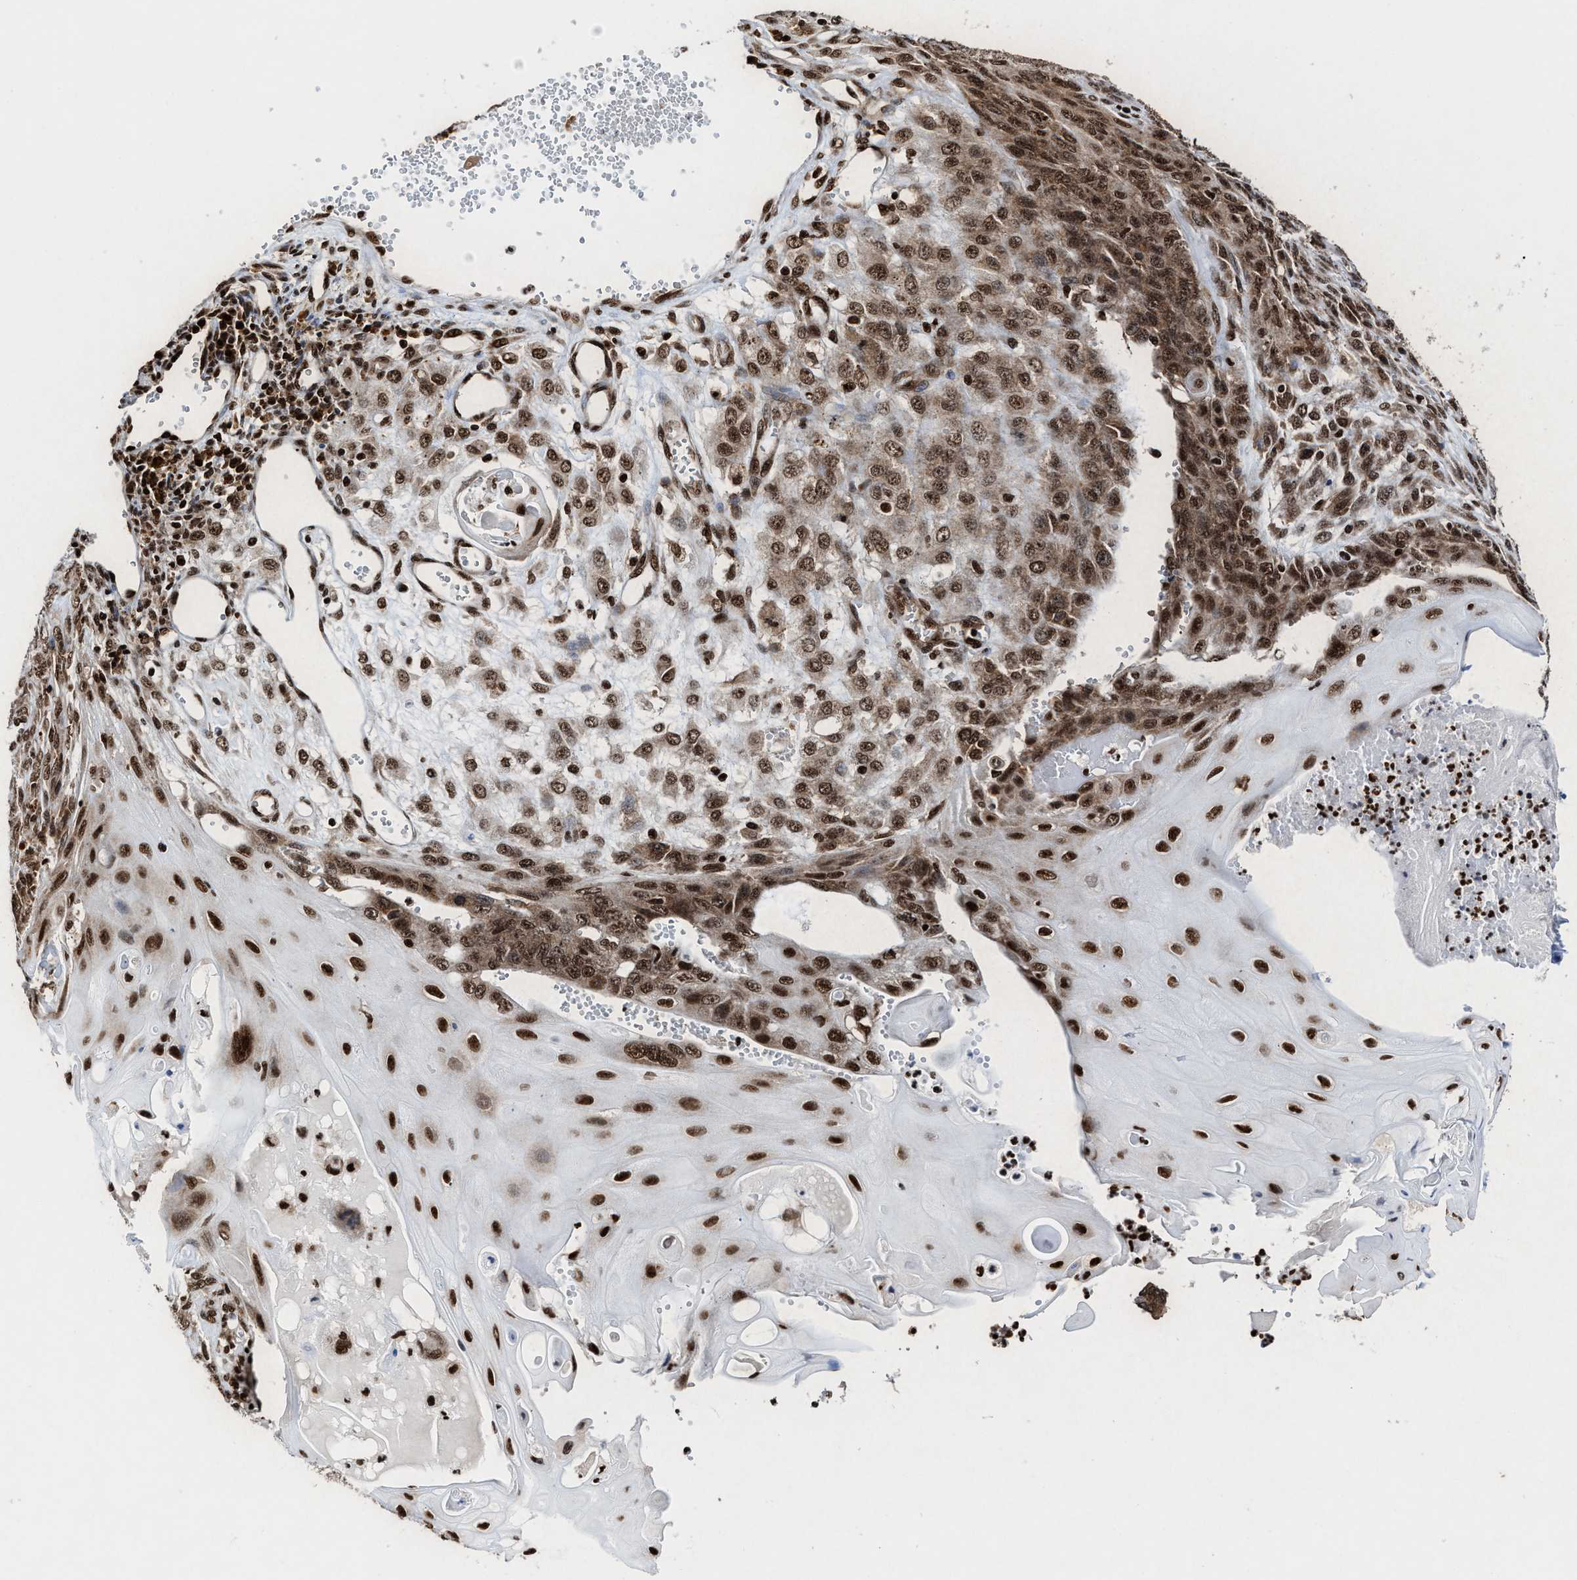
{"staining": {"intensity": "moderate", "quantity": ">75%", "location": "cytoplasmic/membranous,nuclear"}, "tissue": "endometrial cancer", "cell_type": "Tumor cells", "image_type": "cancer", "snomed": [{"axis": "morphology", "description": "Adenocarcinoma, NOS"}, {"axis": "topography", "description": "Endometrium"}], "caption": "This is a histology image of IHC staining of adenocarcinoma (endometrial), which shows moderate positivity in the cytoplasmic/membranous and nuclear of tumor cells.", "gene": "ALYREF", "patient": {"sex": "female", "age": 32}}